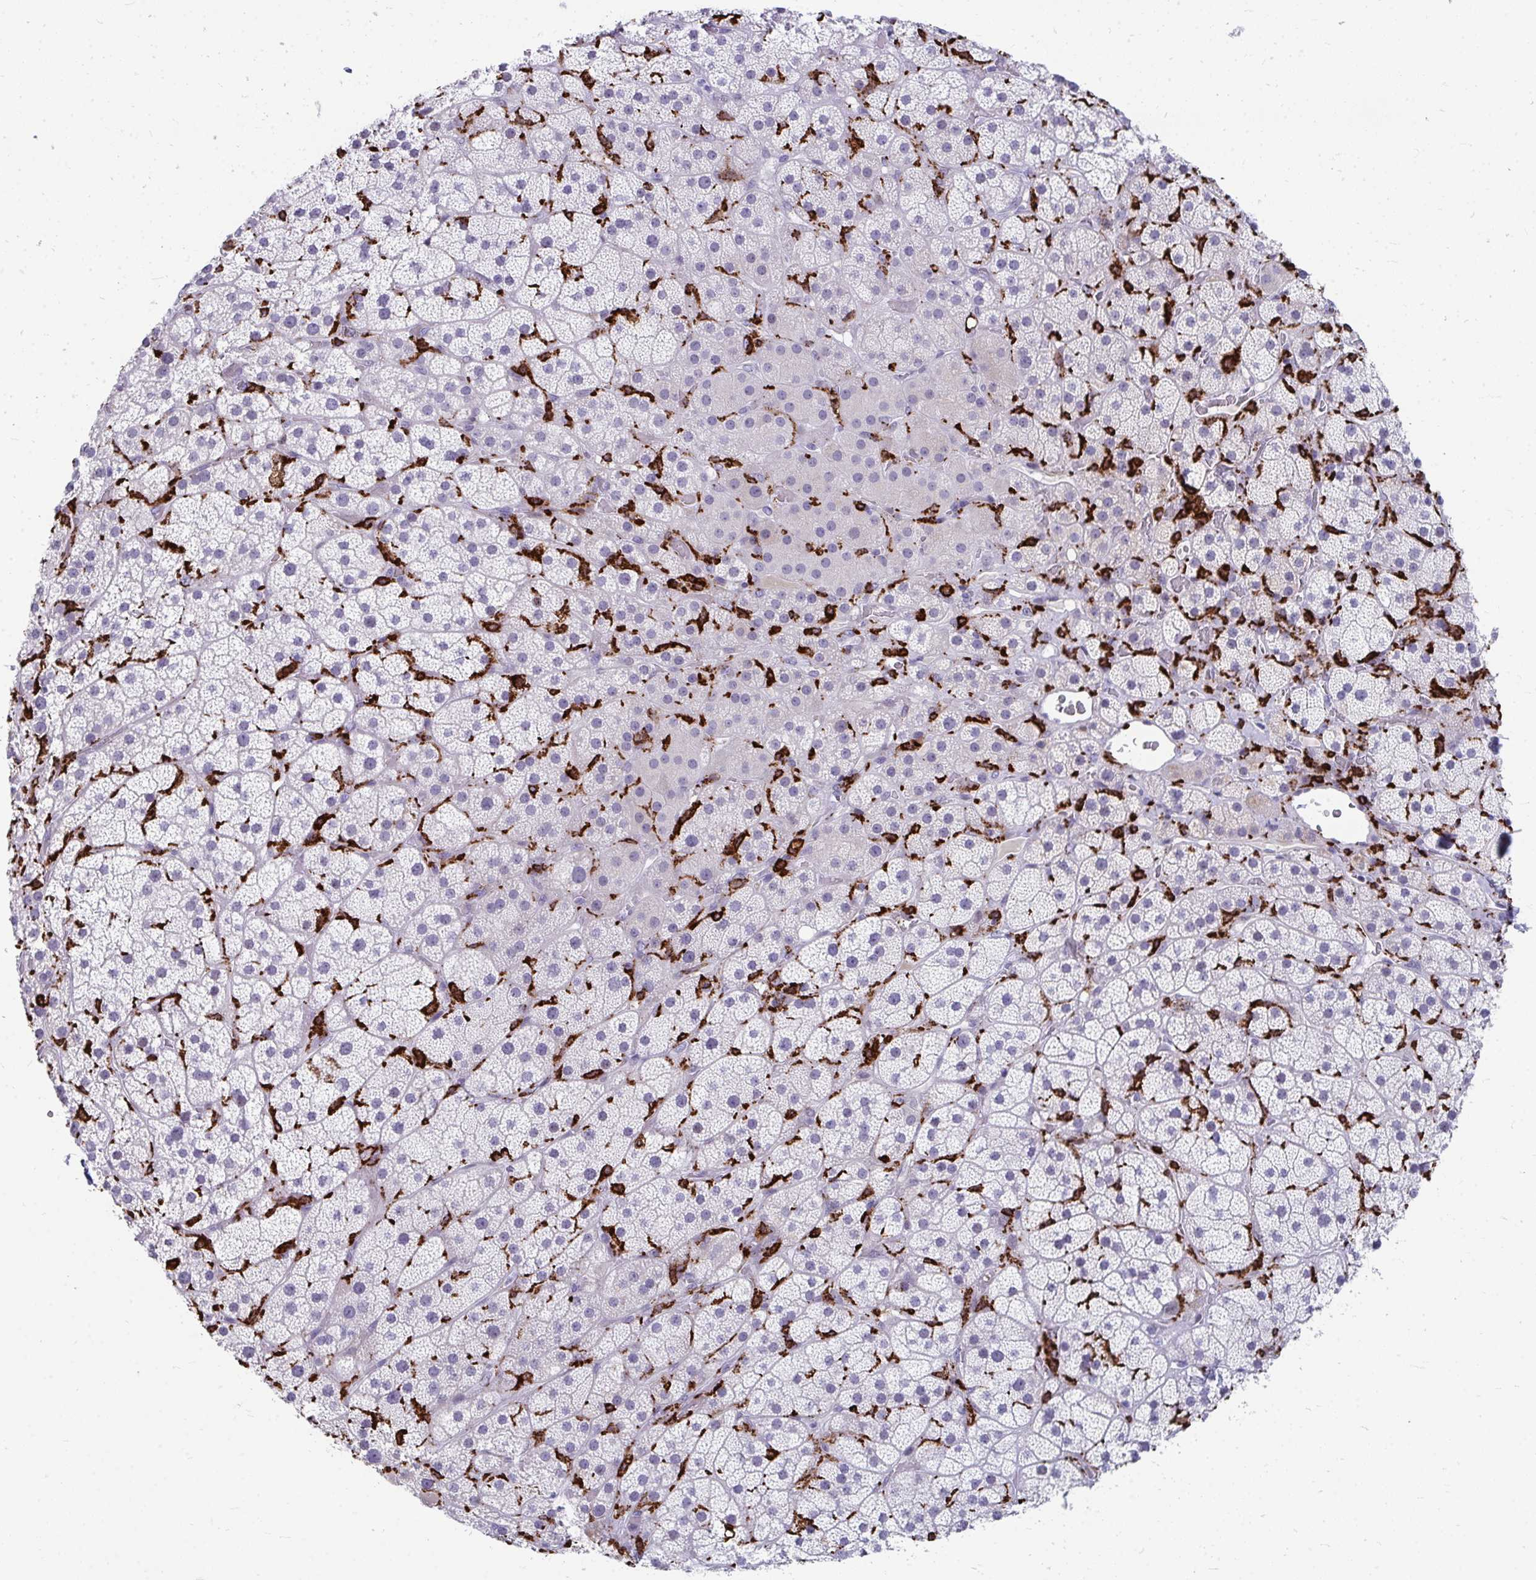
{"staining": {"intensity": "negative", "quantity": "none", "location": "none"}, "tissue": "adrenal gland", "cell_type": "Glandular cells", "image_type": "normal", "snomed": [{"axis": "morphology", "description": "Normal tissue, NOS"}, {"axis": "topography", "description": "Adrenal gland"}], "caption": "Histopathology image shows no significant protein staining in glandular cells of normal adrenal gland. Nuclei are stained in blue.", "gene": "CD163", "patient": {"sex": "male", "age": 57}}